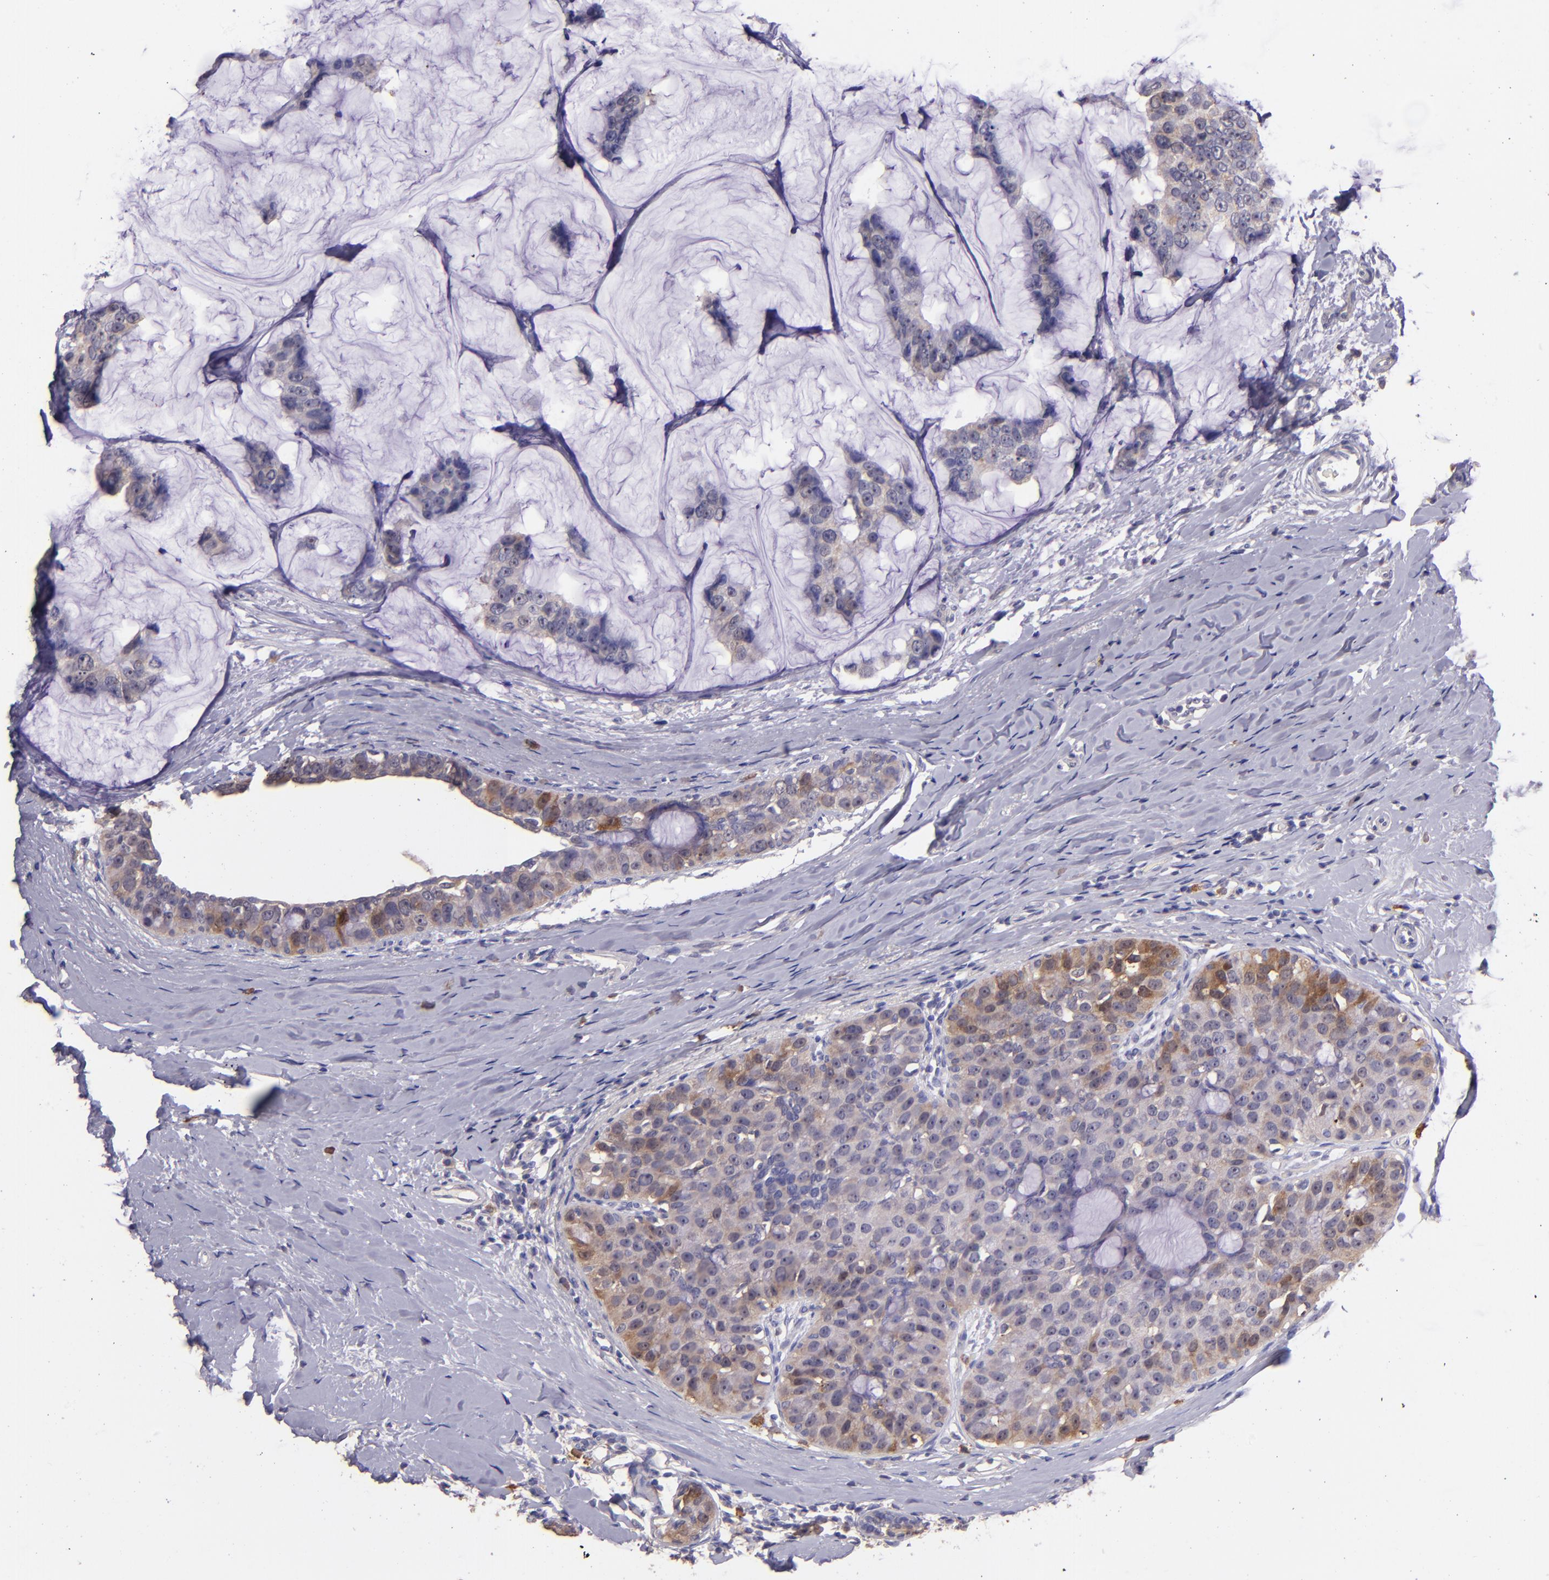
{"staining": {"intensity": "weak", "quantity": "25%-75%", "location": "cytoplasmic/membranous"}, "tissue": "breast cancer", "cell_type": "Tumor cells", "image_type": "cancer", "snomed": [{"axis": "morphology", "description": "Normal tissue, NOS"}, {"axis": "morphology", "description": "Duct carcinoma"}, {"axis": "topography", "description": "Breast"}], "caption": "This image displays immunohistochemistry (IHC) staining of human breast intraductal carcinoma, with low weak cytoplasmic/membranous staining in approximately 25%-75% of tumor cells.", "gene": "PAPPA", "patient": {"sex": "female", "age": 50}}